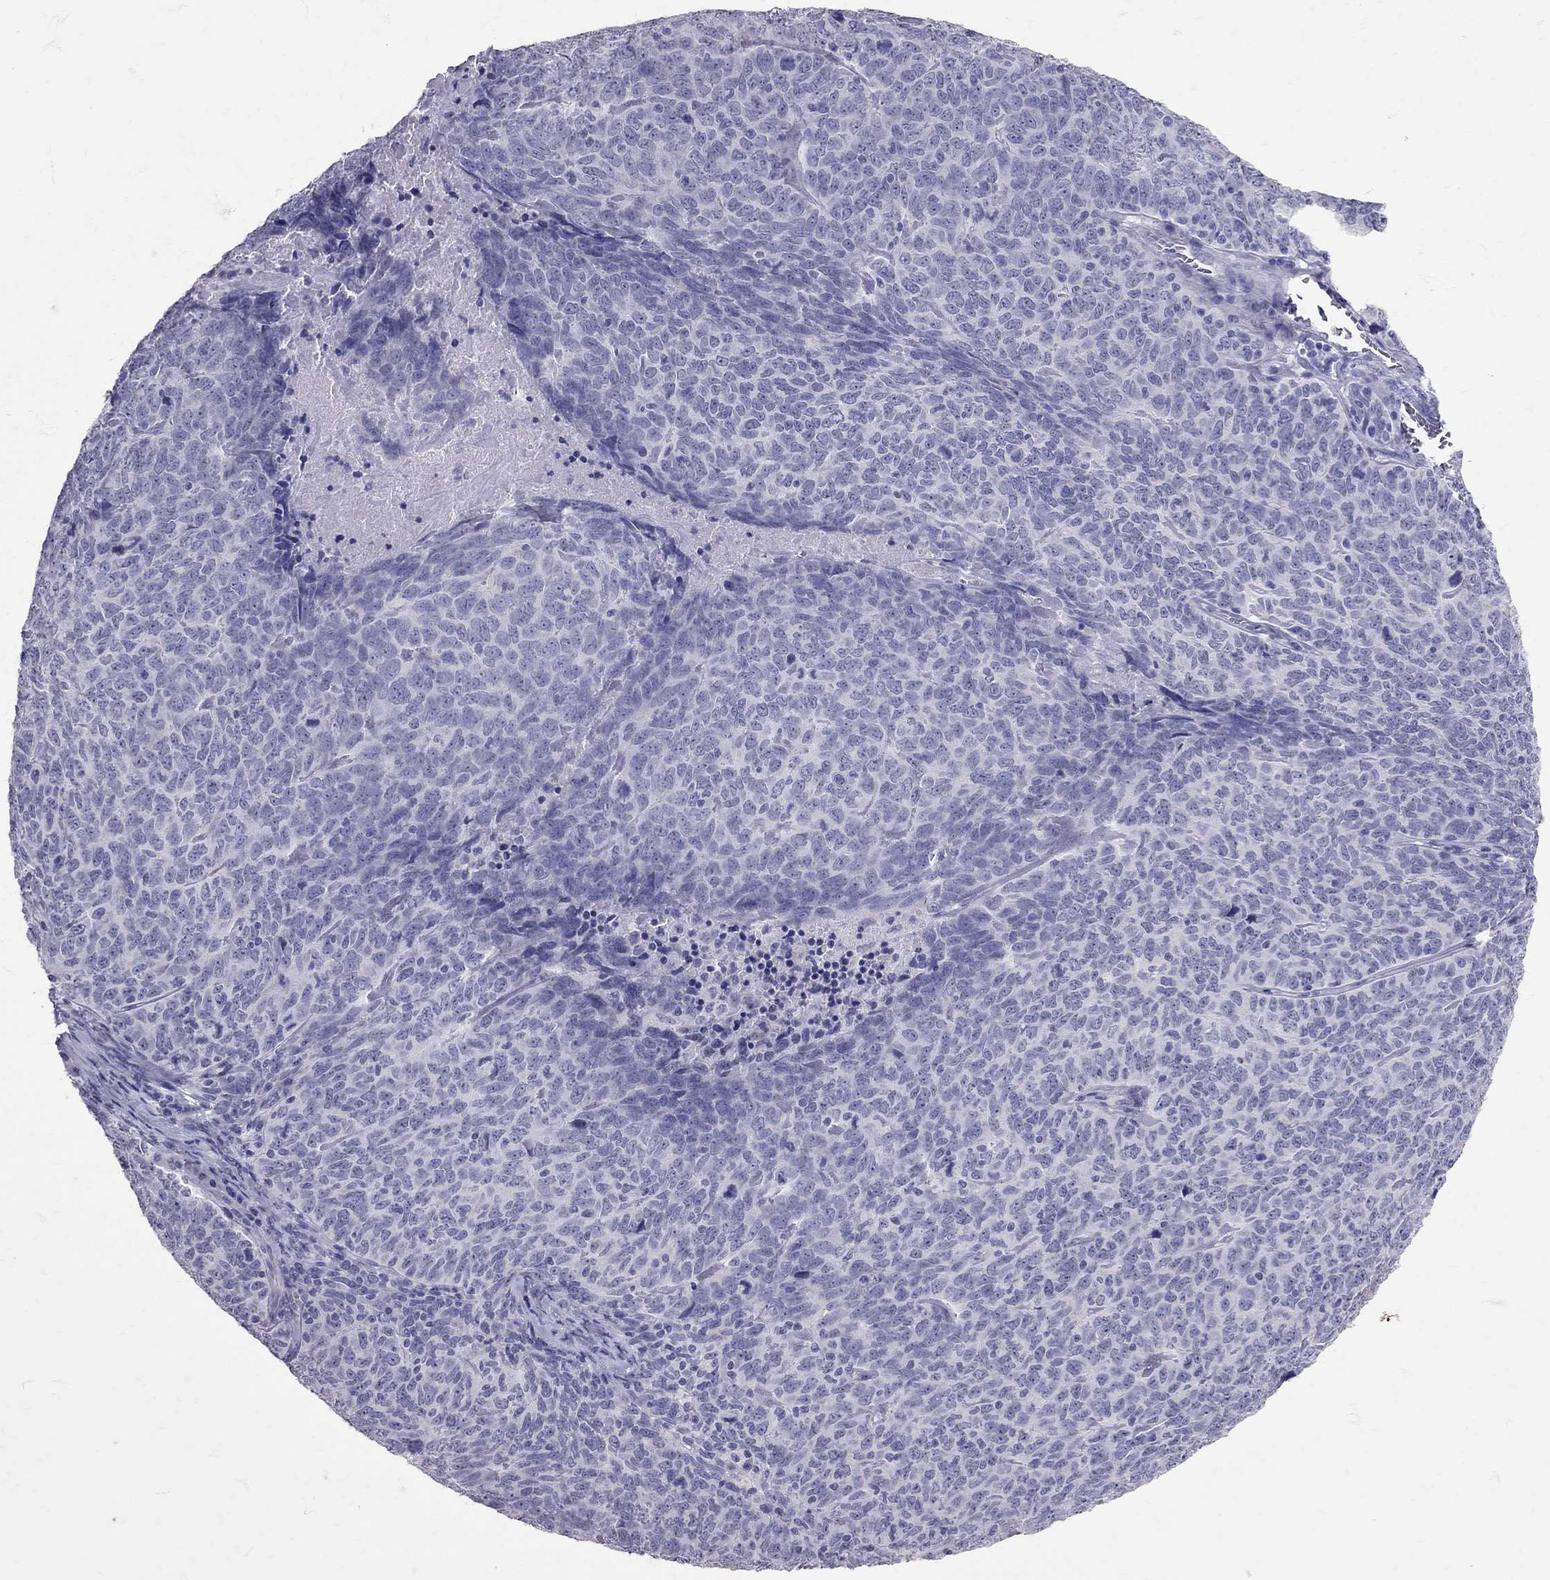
{"staining": {"intensity": "negative", "quantity": "none", "location": "none"}, "tissue": "skin cancer", "cell_type": "Tumor cells", "image_type": "cancer", "snomed": [{"axis": "morphology", "description": "Squamous cell carcinoma, NOS"}, {"axis": "topography", "description": "Skin"}, {"axis": "topography", "description": "Anal"}], "caption": "IHC photomicrograph of neoplastic tissue: human squamous cell carcinoma (skin) stained with DAB (3,3'-diaminobenzidine) shows no significant protein positivity in tumor cells.", "gene": "SST", "patient": {"sex": "female", "age": 51}}